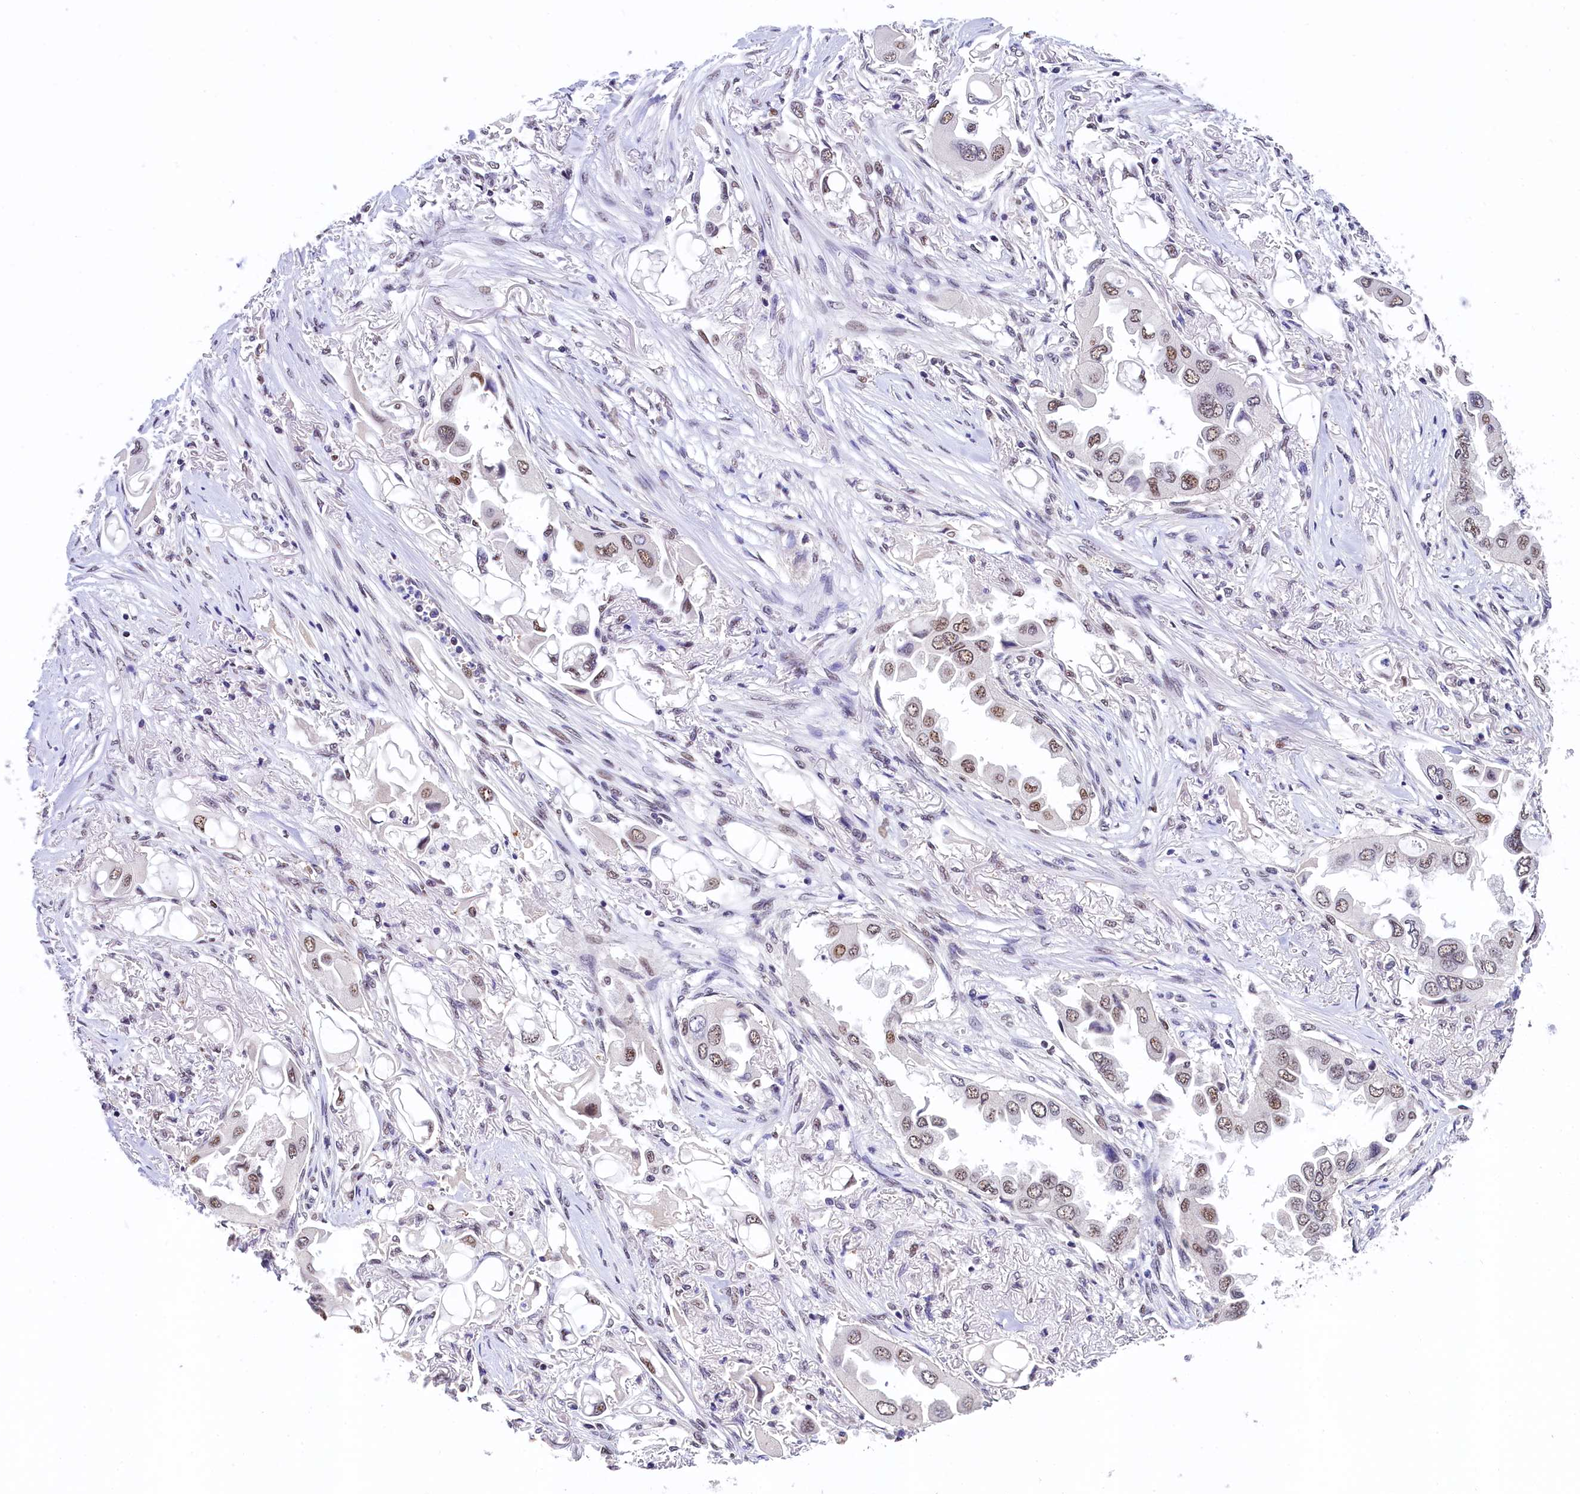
{"staining": {"intensity": "moderate", "quantity": ">75%", "location": "nuclear"}, "tissue": "lung cancer", "cell_type": "Tumor cells", "image_type": "cancer", "snomed": [{"axis": "morphology", "description": "Adenocarcinoma, NOS"}, {"axis": "topography", "description": "Lung"}], "caption": "Tumor cells show medium levels of moderate nuclear positivity in about >75% of cells in lung cancer.", "gene": "HECTD4", "patient": {"sex": "female", "age": 76}}